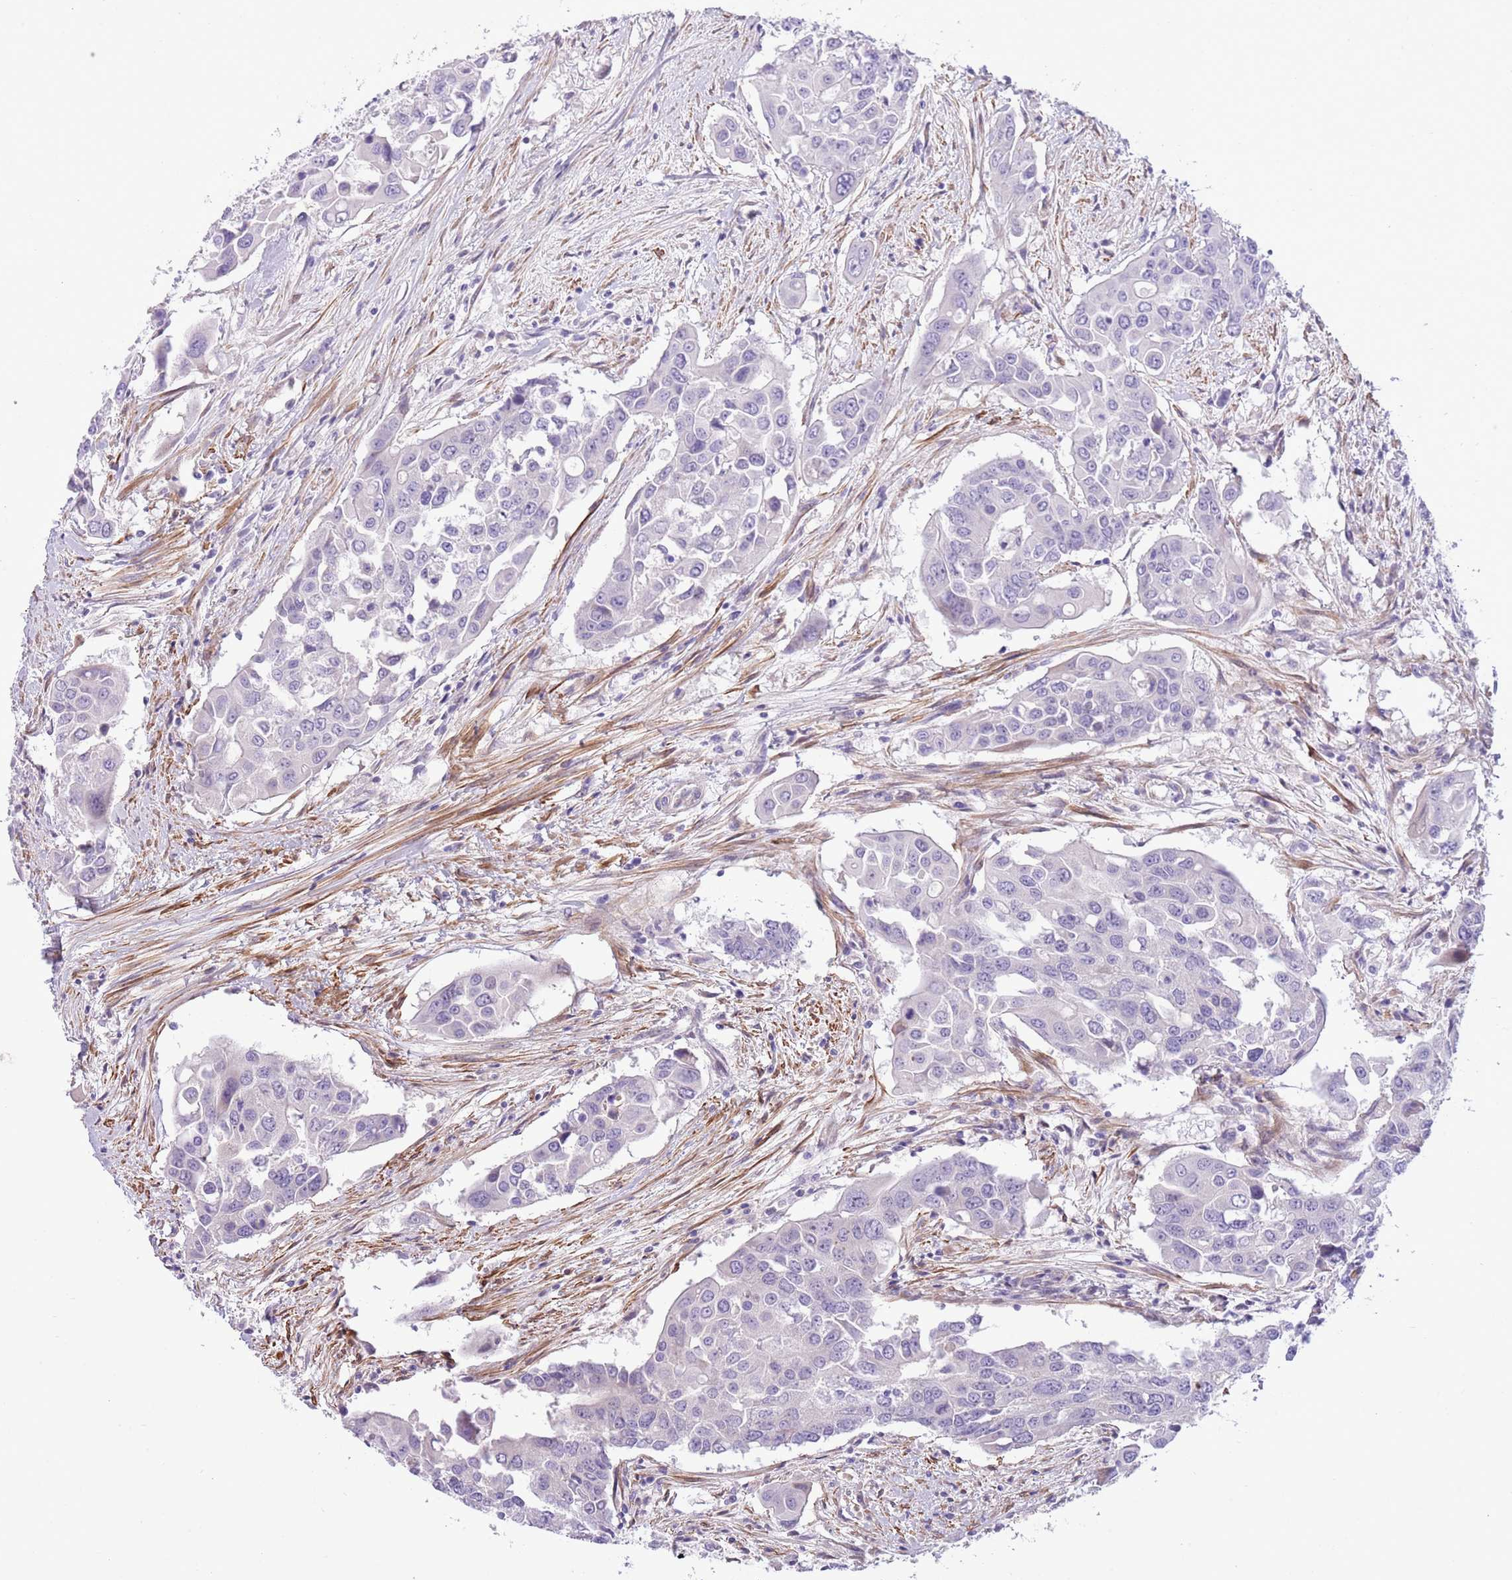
{"staining": {"intensity": "negative", "quantity": "none", "location": "none"}, "tissue": "colorectal cancer", "cell_type": "Tumor cells", "image_type": "cancer", "snomed": [{"axis": "morphology", "description": "Adenocarcinoma, NOS"}, {"axis": "topography", "description": "Colon"}], "caption": "Human colorectal cancer stained for a protein using IHC displays no staining in tumor cells.", "gene": "ZC4H2", "patient": {"sex": "male", "age": 77}}